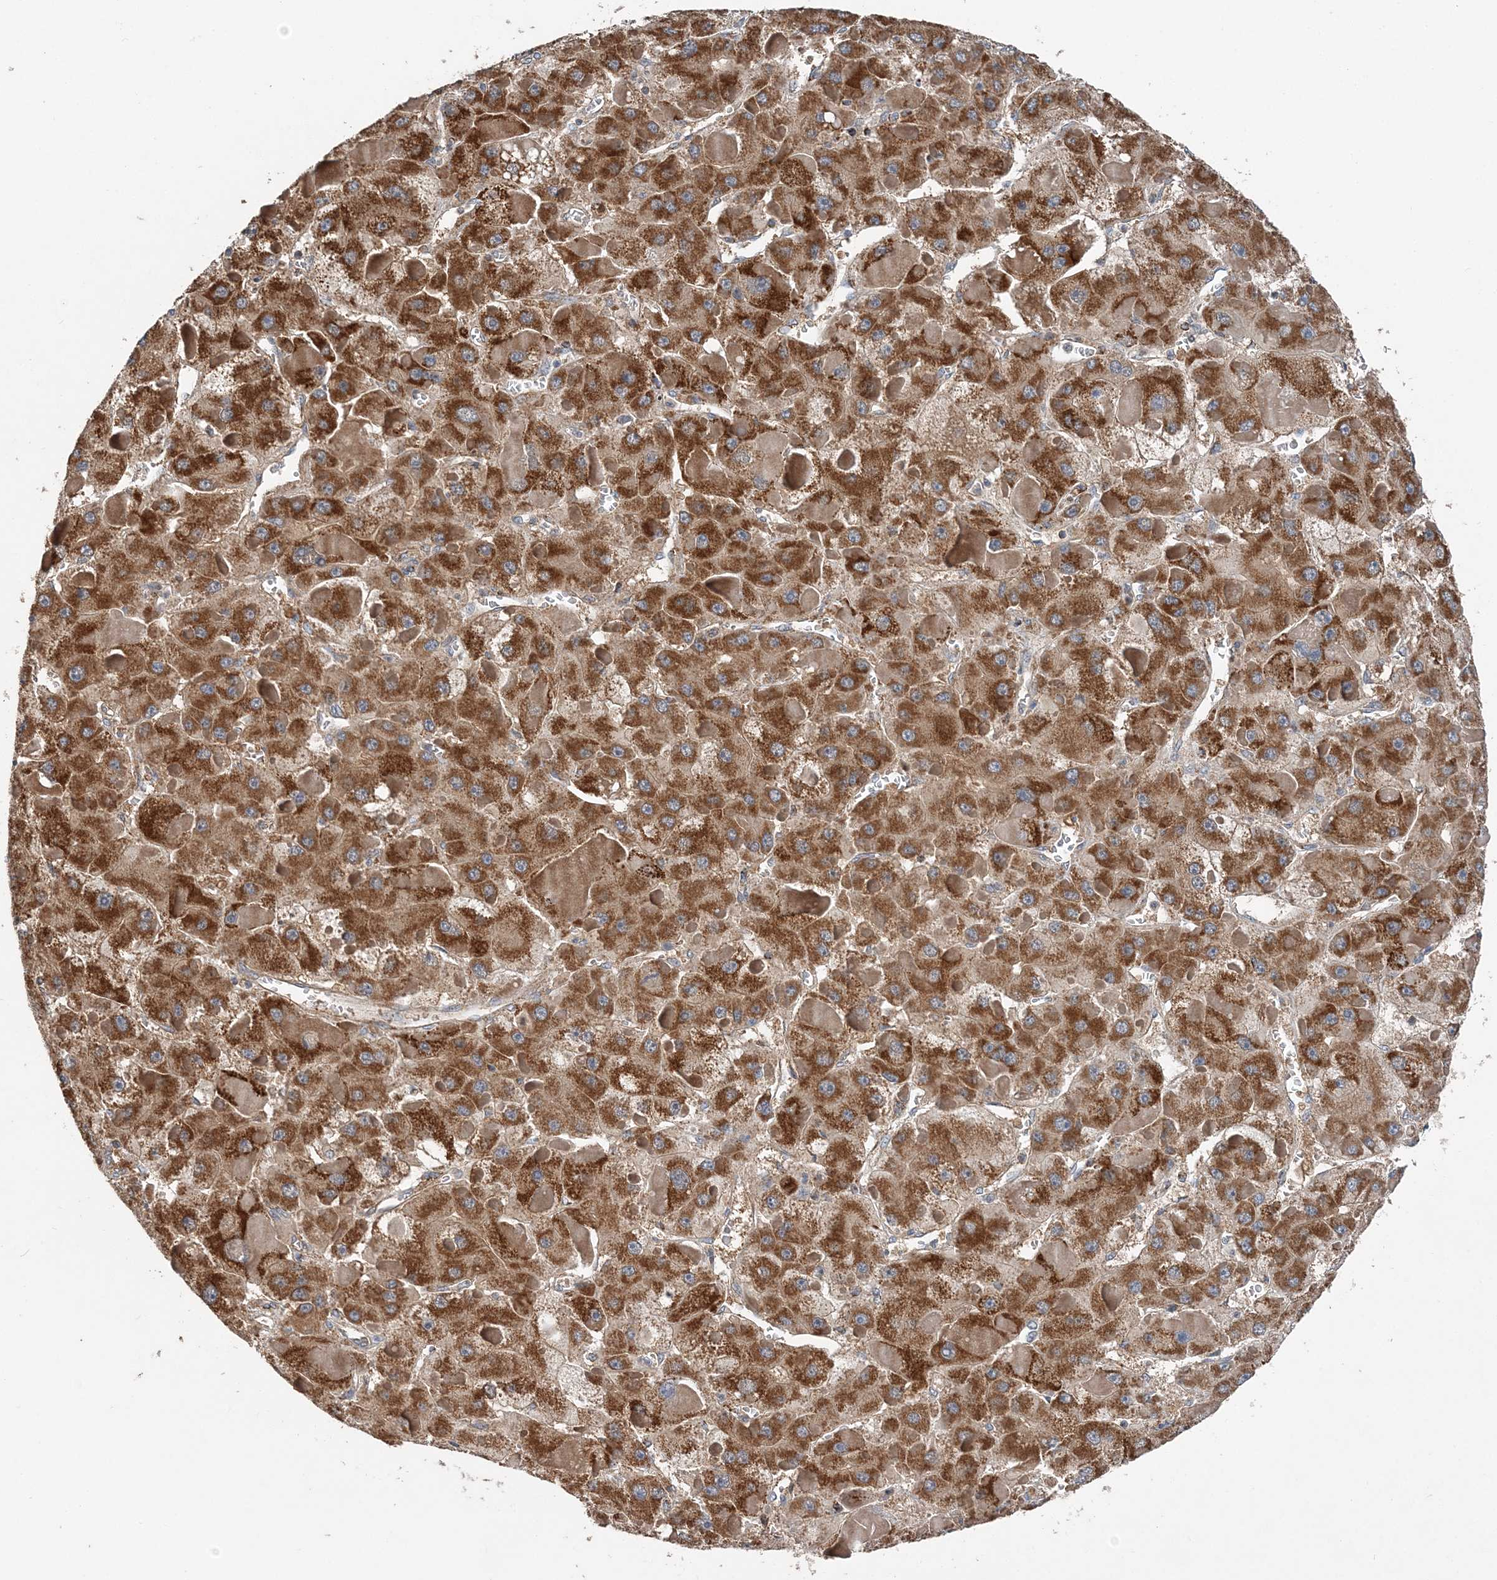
{"staining": {"intensity": "strong", "quantity": ">75%", "location": "cytoplasmic/membranous"}, "tissue": "liver cancer", "cell_type": "Tumor cells", "image_type": "cancer", "snomed": [{"axis": "morphology", "description": "Carcinoma, Hepatocellular, NOS"}, {"axis": "topography", "description": "Liver"}], "caption": "This histopathology image exhibits liver cancer (hepatocellular carcinoma) stained with immunohistochemistry to label a protein in brown. The cytoplasmic/membranous of tumor cells show strong positivity for the protein. Nuclei are counter-stained blue.", "gene": "SPRY2", "patient": {"sex": "female", "age": 73}}